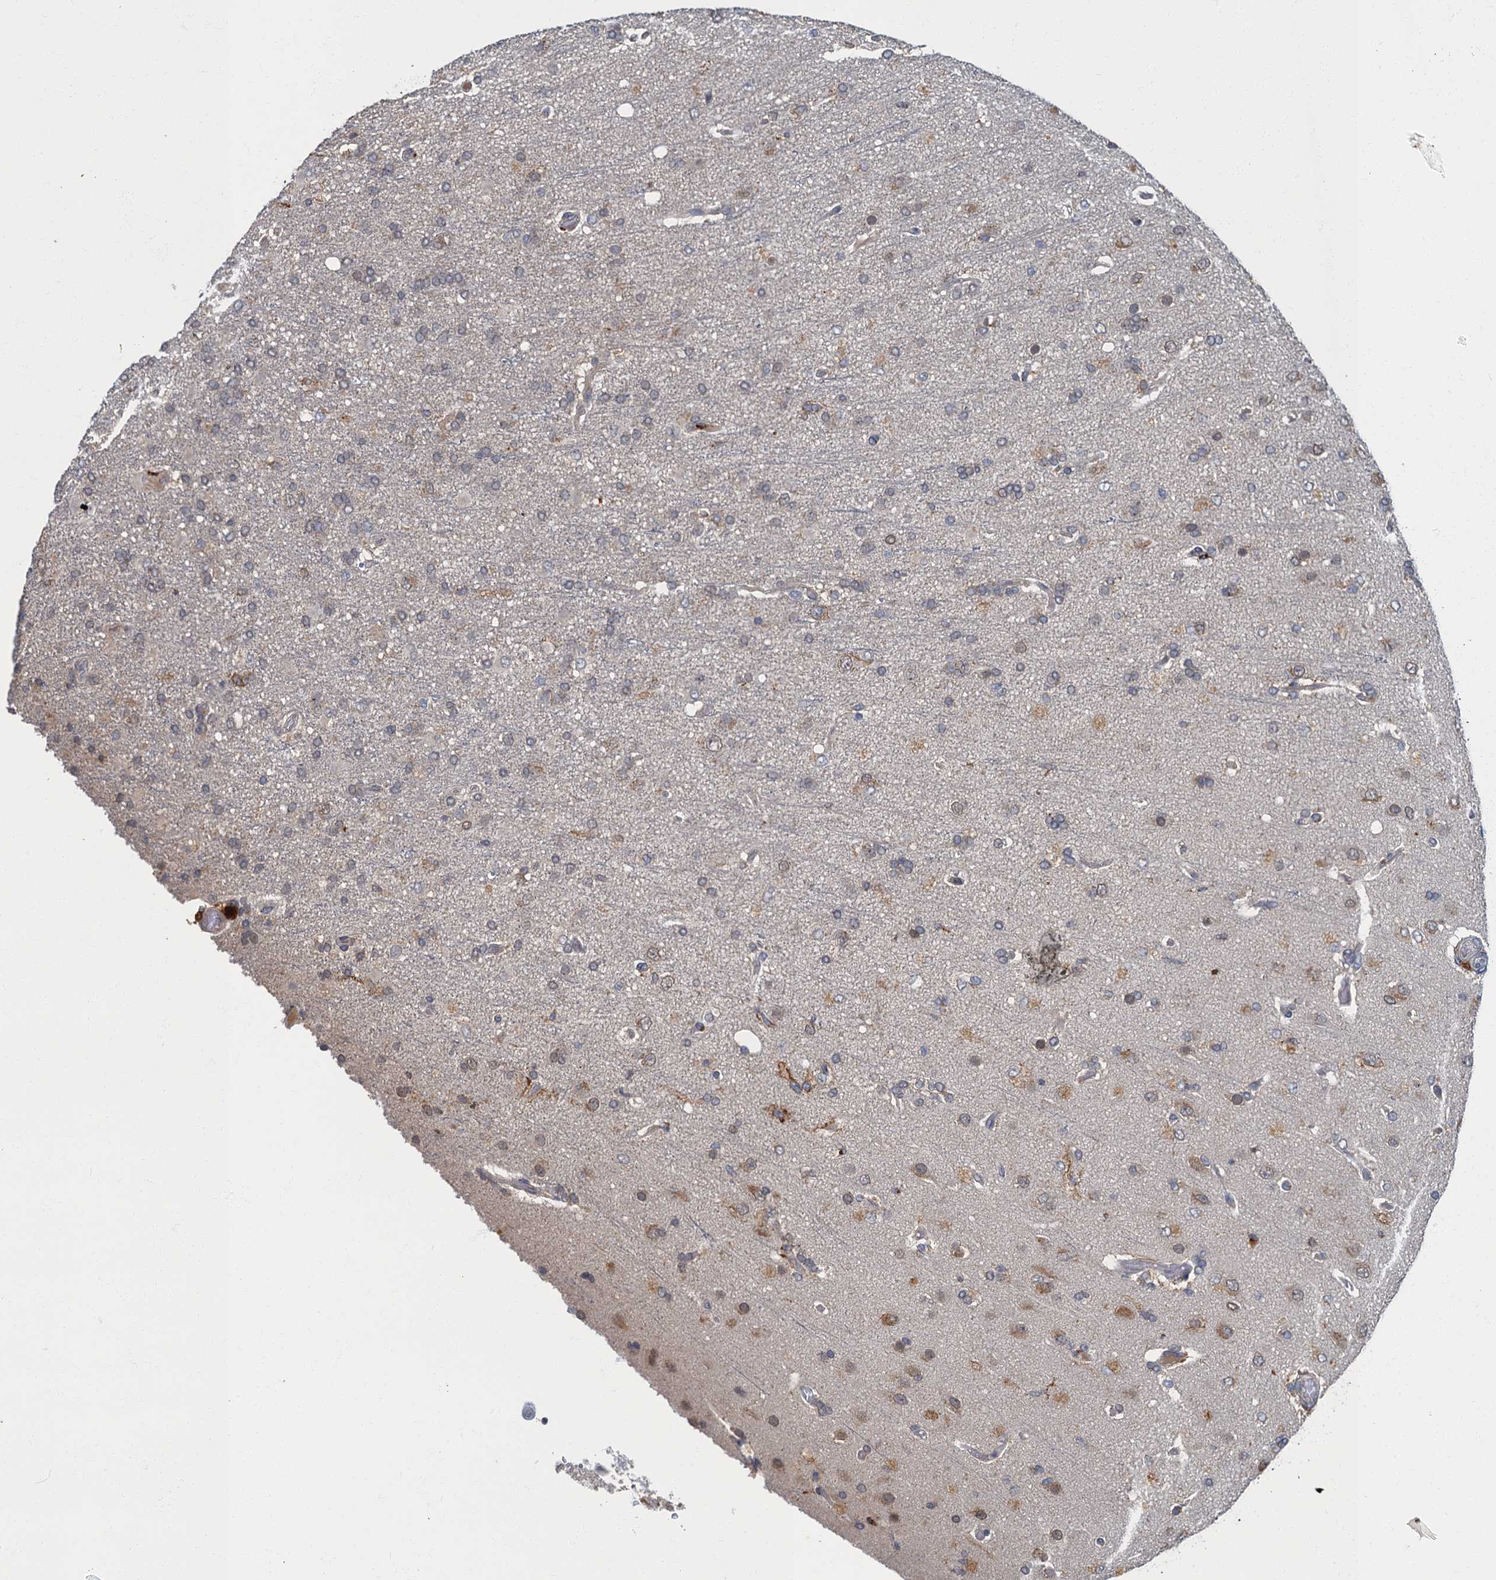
{"staining": {"intensity": "weak", "quantity": "<25%", "location": "cytoplasmic/membranous"}, "tissue": "glioma", "cell_type": "Tumor cells", "image_type": "cancer", "snomed": [{"axis": "morphology", "description": "Glioma, malignant, High grade"}, {"axis": "topography", "description": "Brain"}], "caption": "The immunohistochemistry photomicrograph has no significant staining in tumor cells of glioma tissue.", "gene": "WDCP", "patient": {"sex": "female", "age": 74}}